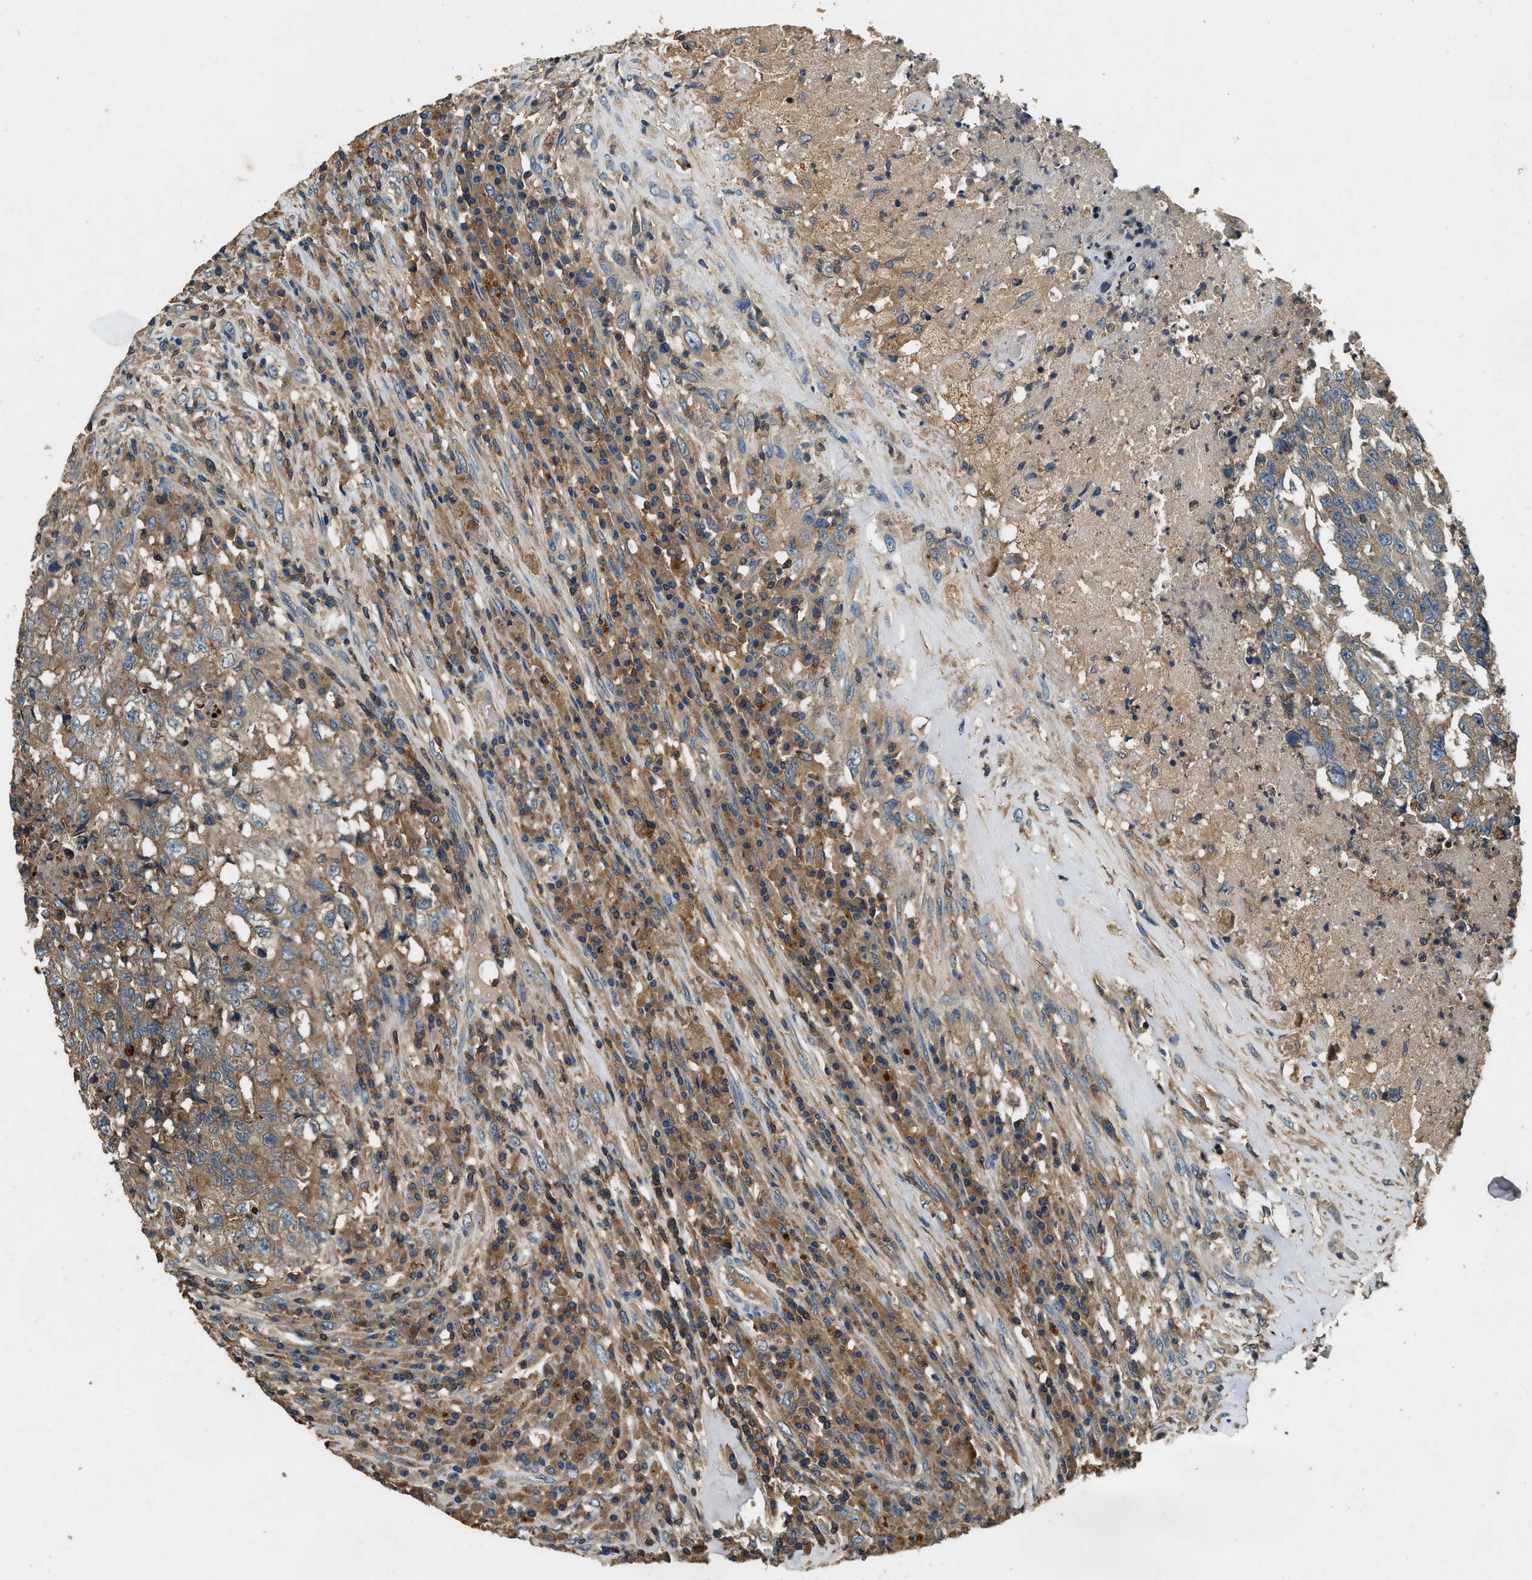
{"staining": {"intensity": "weak", "quantity": "25%-75%", "location": "cytoplasmic/membranous"}, "tissue": "testis cancer", "cell_type": "Tumor cells", "image_type": "cancer", "snomed": [{"axis": "morphology", "description": "Necrosis, NOS"}, {"axis": "morphology", "description": "Carcinoma, Embryonal, NOS"}, {"axis": "topography", "description": "Testis"}], "caption": "This photomicrograph displays testis cancer (embryonal carcinoma) stained with IHC to label a protein in brown. The cytoplasmic/membranous of tumor cells show weak positivity for the protein. Nuclei are counter-stained blue.", "gene": "BLOC1S1", "patient": {"sex": "male", "age": 19}}